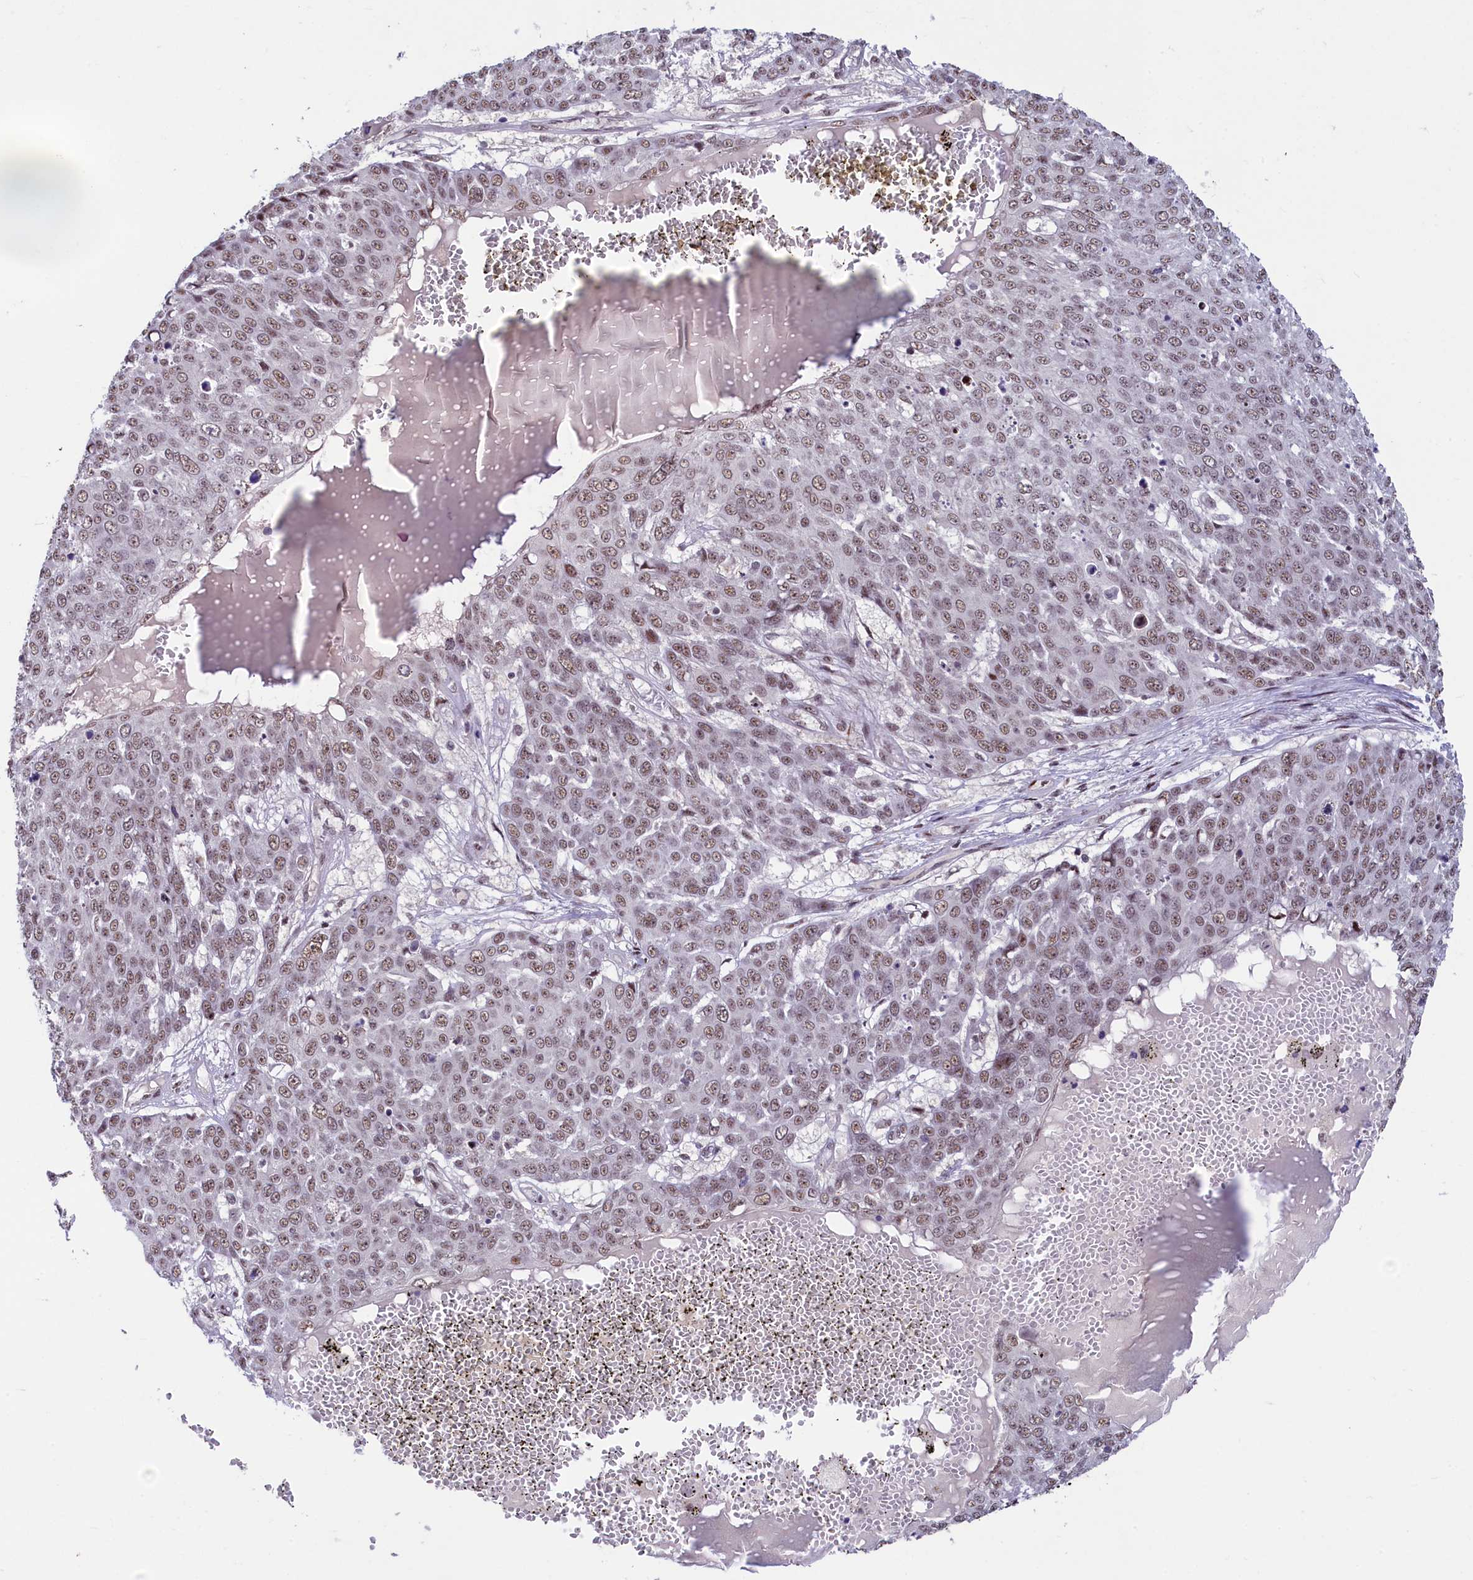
{"staining": {"intensity": "moderate", "quantity": ">75%", "location": "nuclear"}, "tissue": "skin cancer", "cell_type": "Tumor cells", "image_type": "cancer", "snomed": [{"axis": "morphology", "description": "Squamous cell carcinoma, NOS"}, {"axis": "topography", "description": "Skin"}], "caption": "Immunohistochemical staining of skin squamous cell carcinoma displays medium levels of moderate nuclear positivity in approximately >75% of tumor cells.", "gene": "ANKS3", "patient": {"sex": "male", "age": 71}}